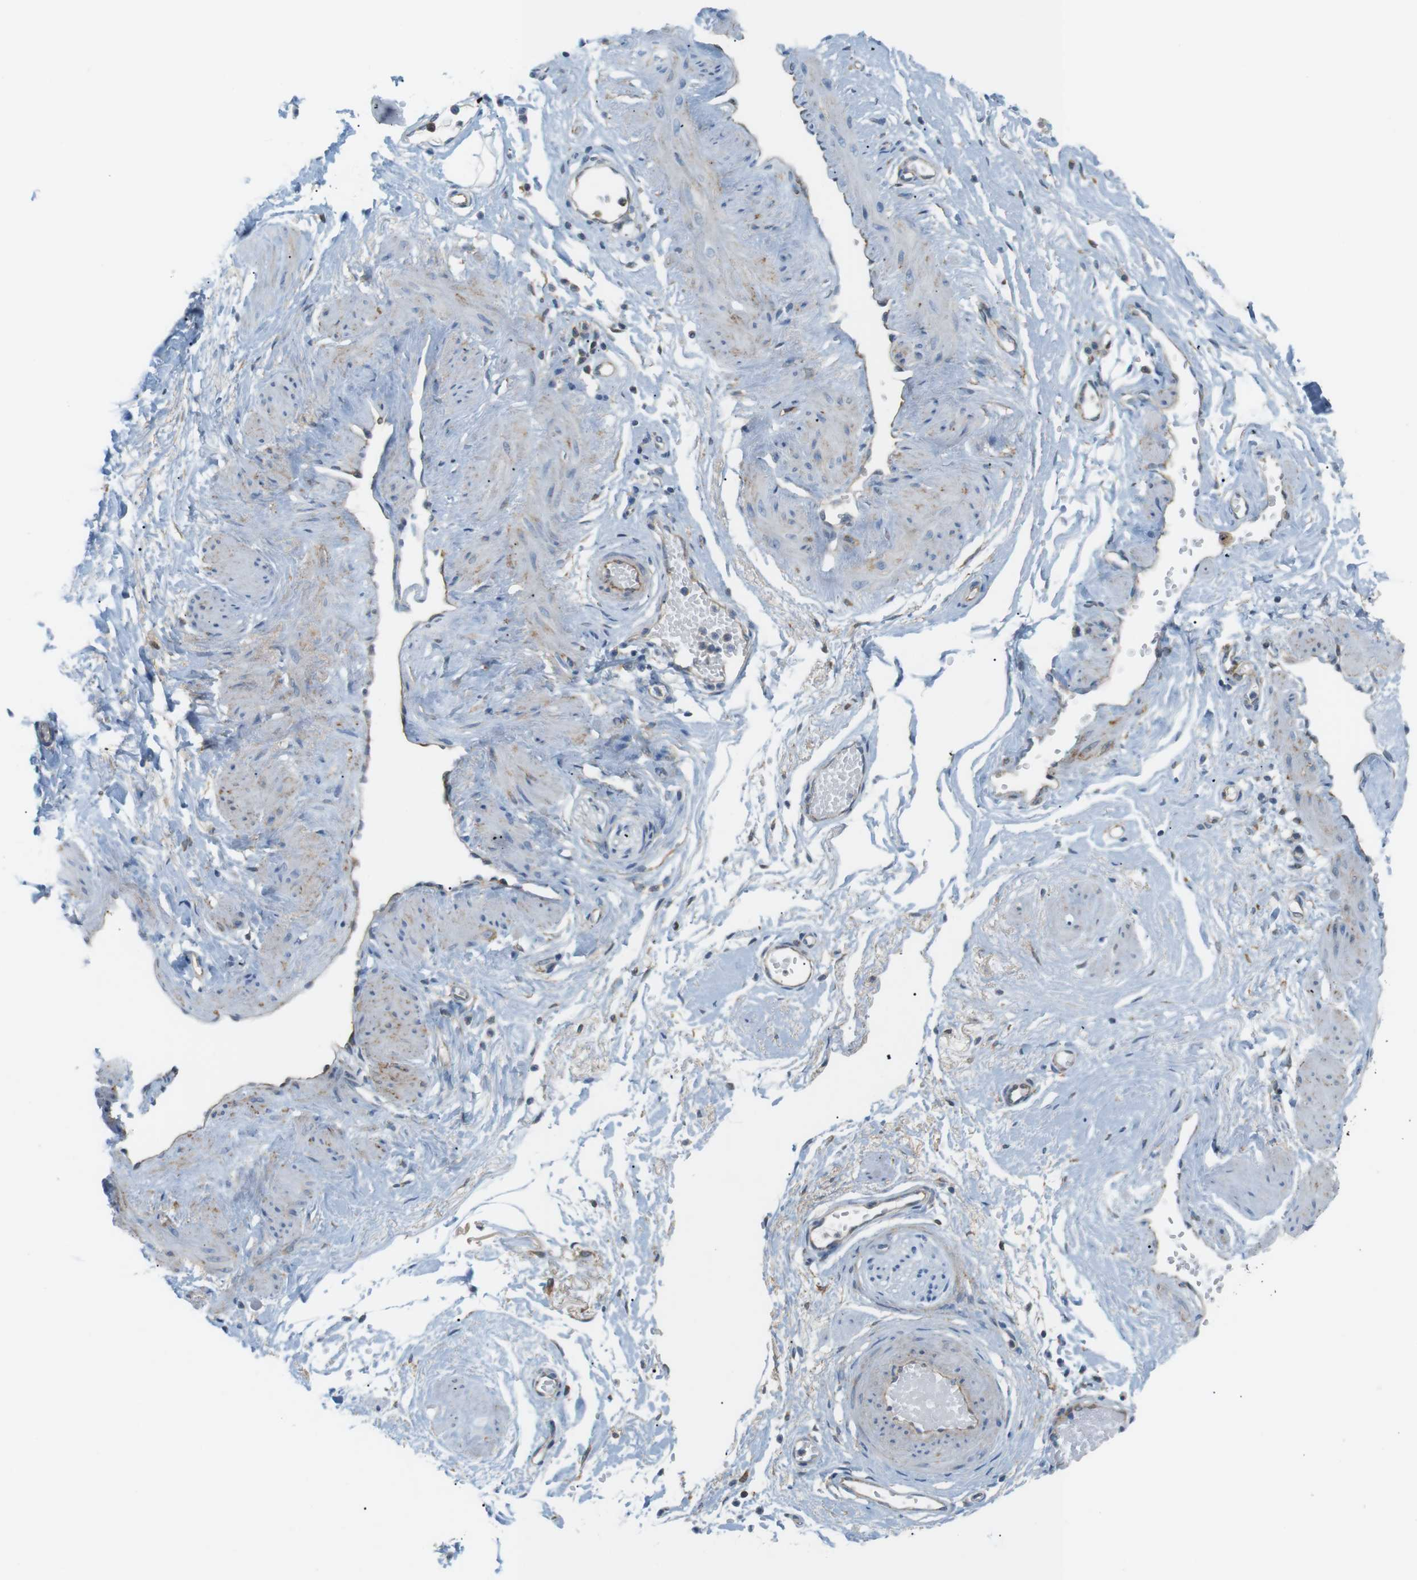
{"staining": {"intensity": "moderate", "quantity": "<25%", "location": "cytoplasmic/membranous"}, "tissue": "adipose tissue", "cell_type": "Adipocytes", "image_type": "normal", "snomed": [{"axis": "morphology", "description": "Normal tissue, NOS"}, {"axis": "topography", "description": "Soft tissue"}, {"axis": "topography", "description": "Vascular tissue"}], "caption": "A histopathology image of adipose tissue stained for a protein shows moderate cytoplasmic/membranous brown staining in adipocytes. (DAB IHC, brown staining for protein, blue staining for nuclei).", "gene": "PEPD", "patient": {"sex": "female", "age": 35}}